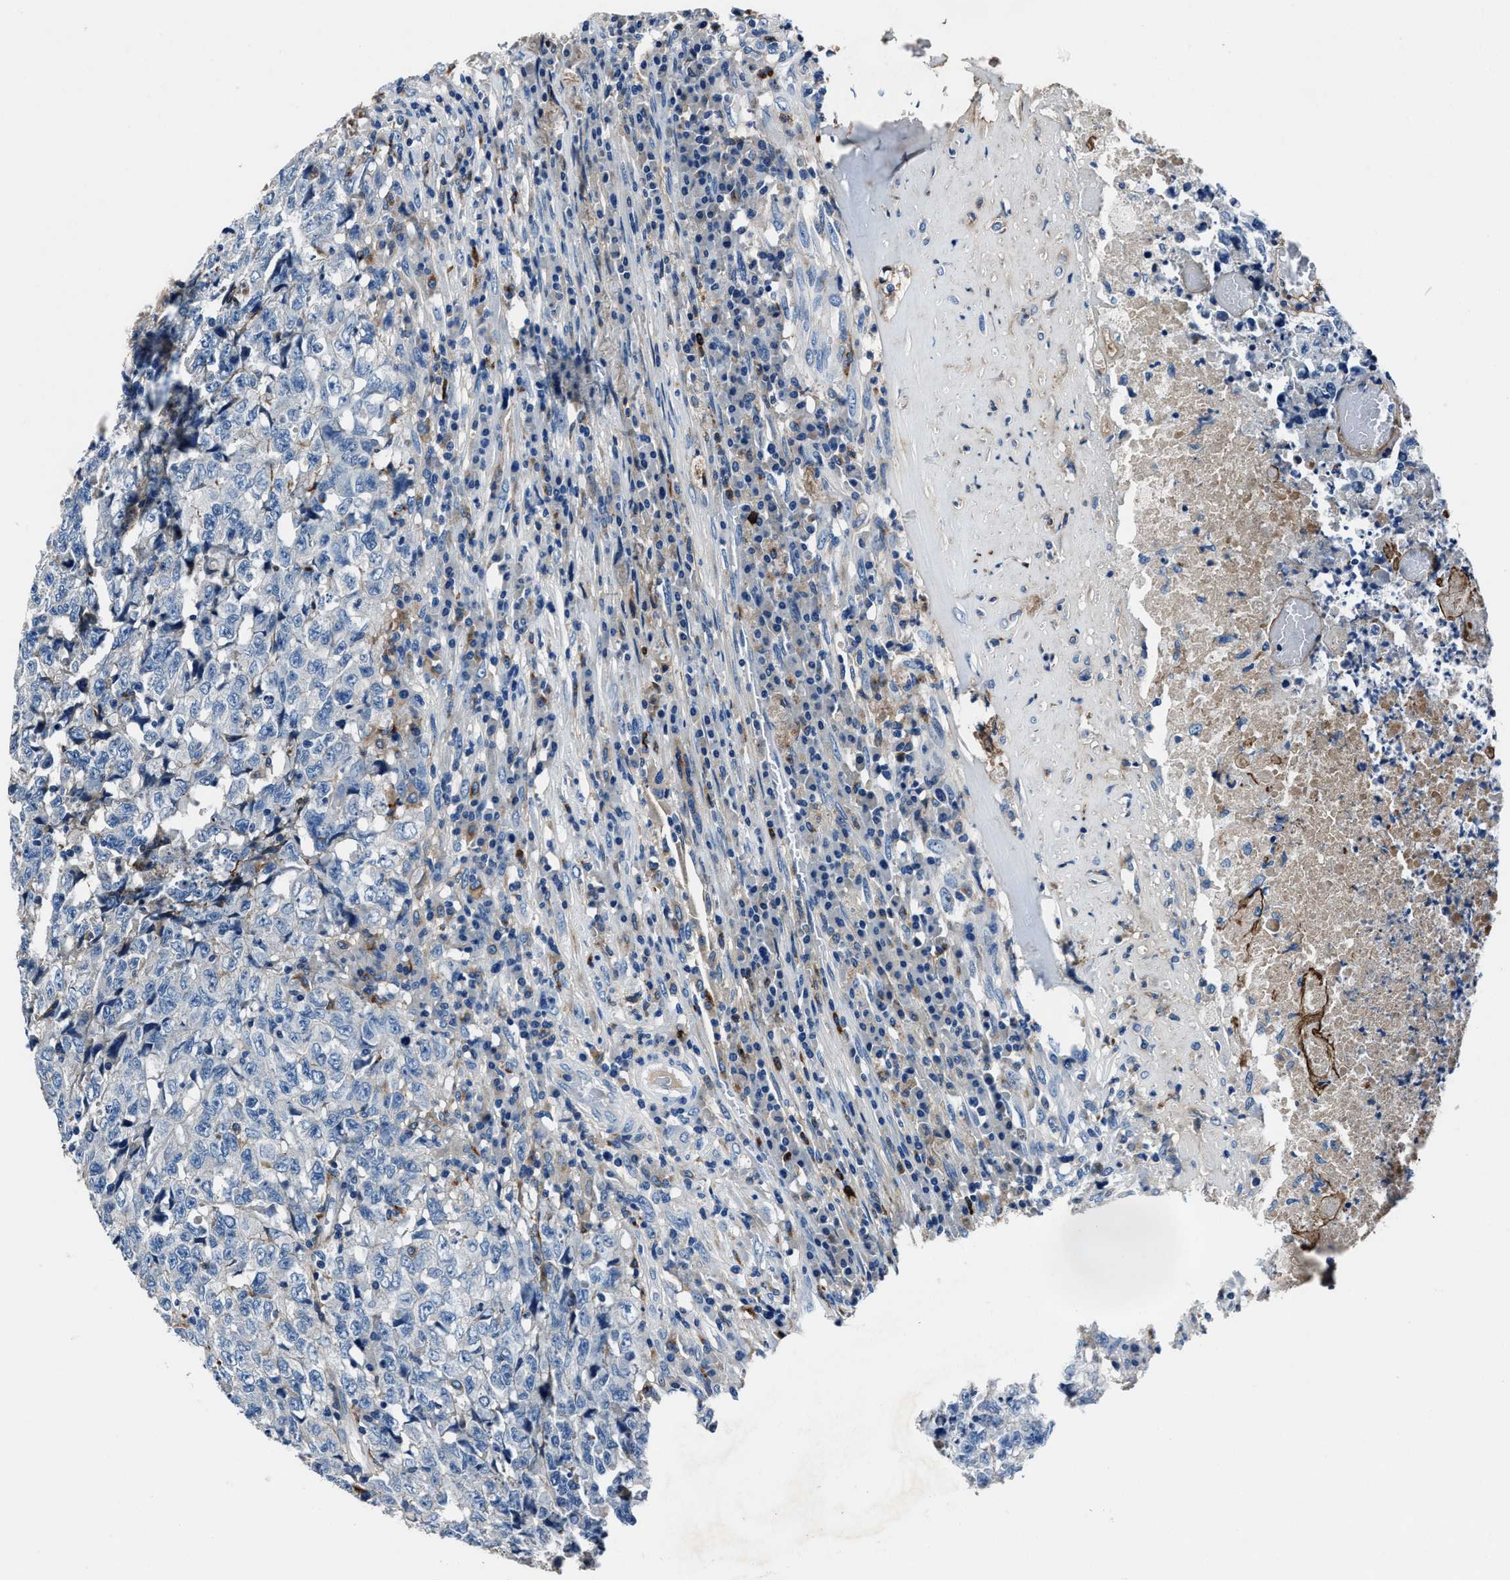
{"staining": {"intensity": "negative", "quantity": "none", "location": "none"}, "tissue": "testis cancer", "cell_type": "Tumor cells", "image_type": "cancer", "snomed": [{"axis": "morphology", "description": "Necrosis, NOS"}, {"axis": "morphology", "description": "Carcinoma, Embryonal, NOS"}, {"axis": "topography", "description": "Testis"}], "caption": "IHC image of human embryonal carcinoma (testis) stained for a protein (brown), which demonstrates no expression in tumor cells.", "gene": "FGL2", "patient": {"sex": "male", "age": 19}}